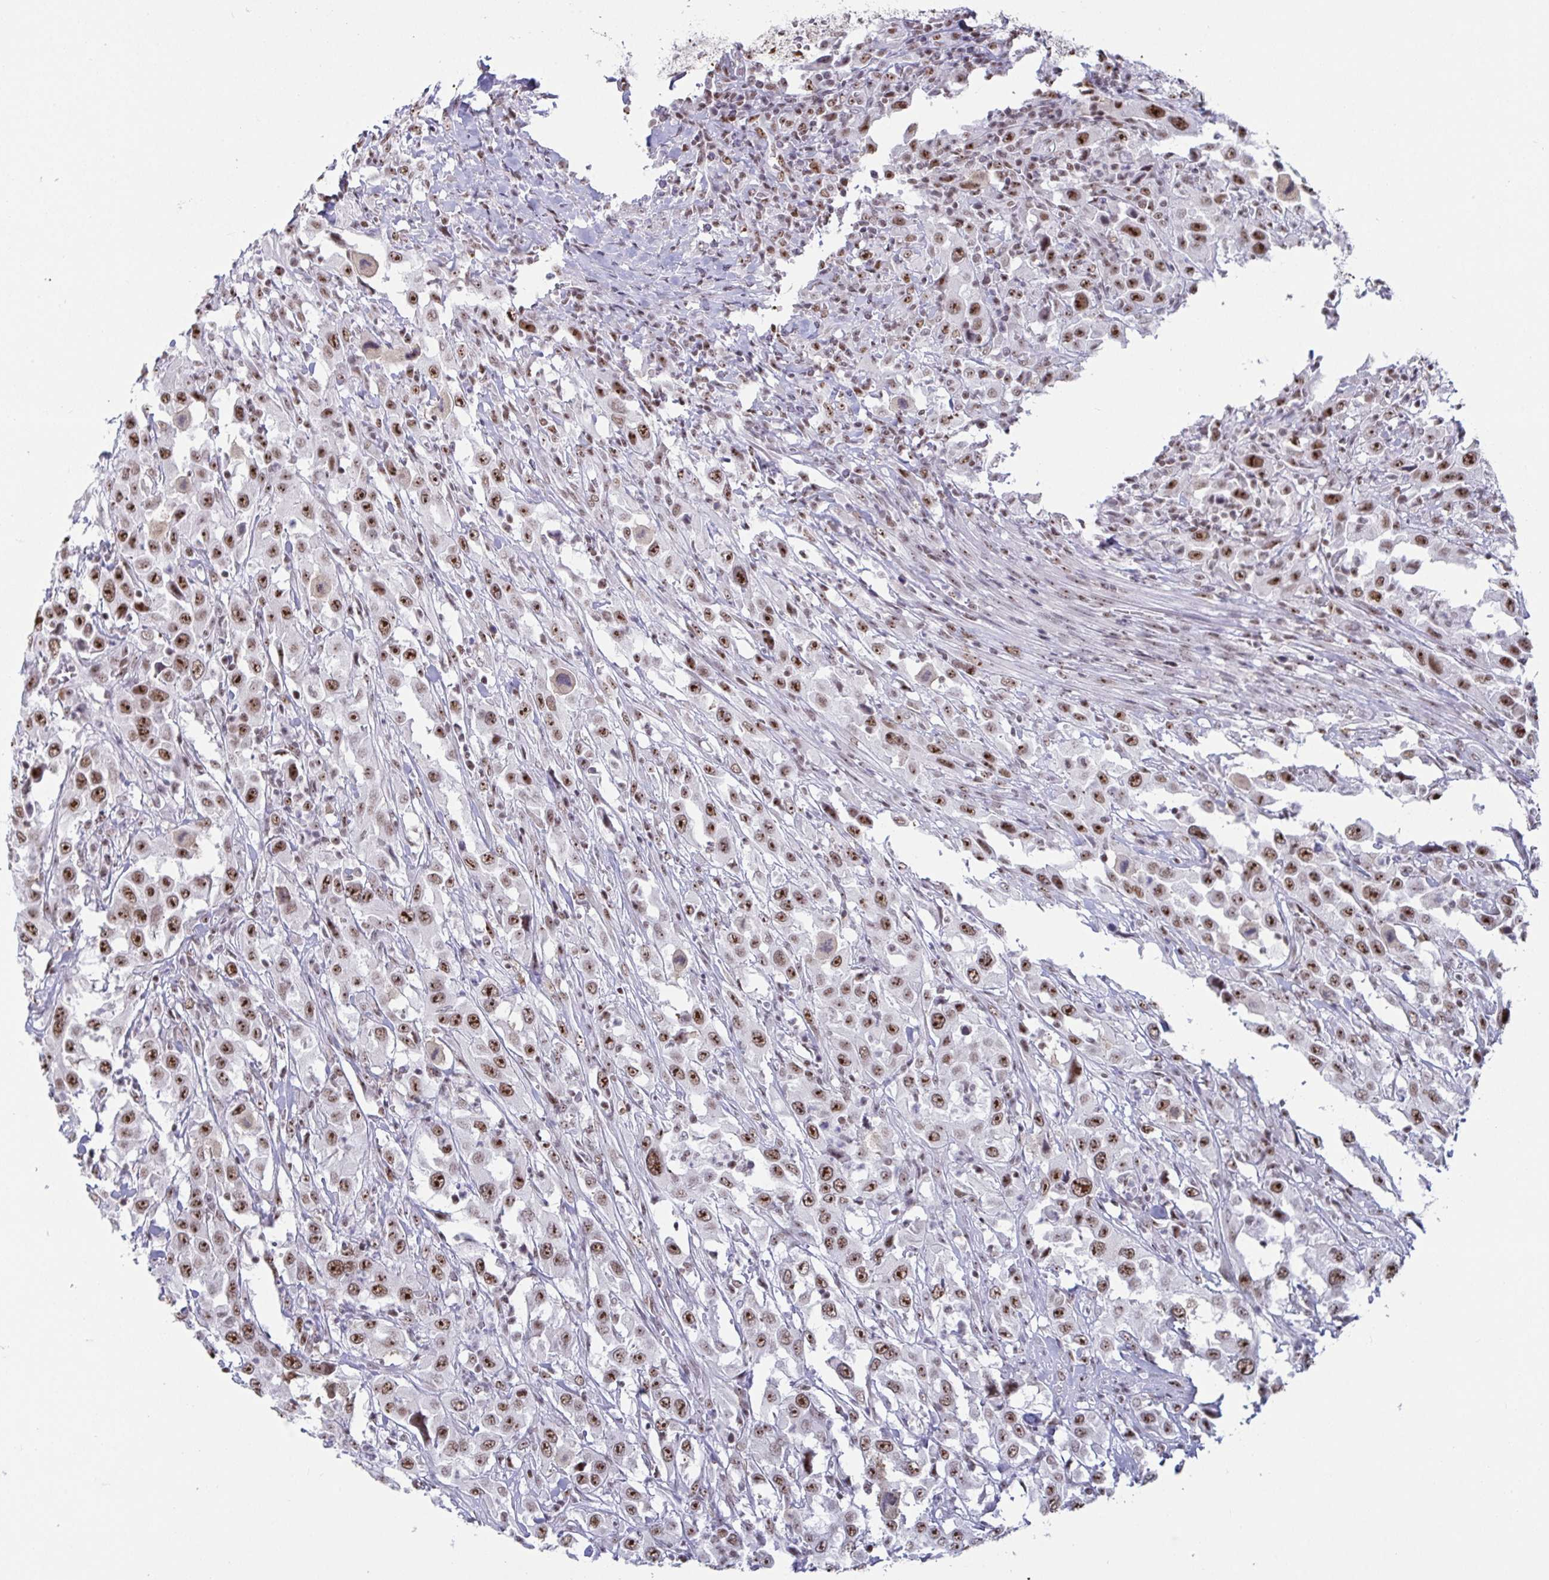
{"staining": {"intensity": "moderate", "quantity": ">75%", "location": "nuclear"}, "tissue": "urothelial cancer", "cell_type": "Tumor cells", "image_type": "cancer", "snomed": [{"axis": "morphology", "description": "Urothelial carcinoma, High grade"}, {"axis": "topography", "description": "Urinary bladder"}], "caption": "This is an image of immunohistochemistry staining of urothelial carcinoma (high-grade), which shows moderate staining in the nuclear of tumor cells.", "gene": "SUPT16H", "patient": {"sex": "male", "age": 61}}